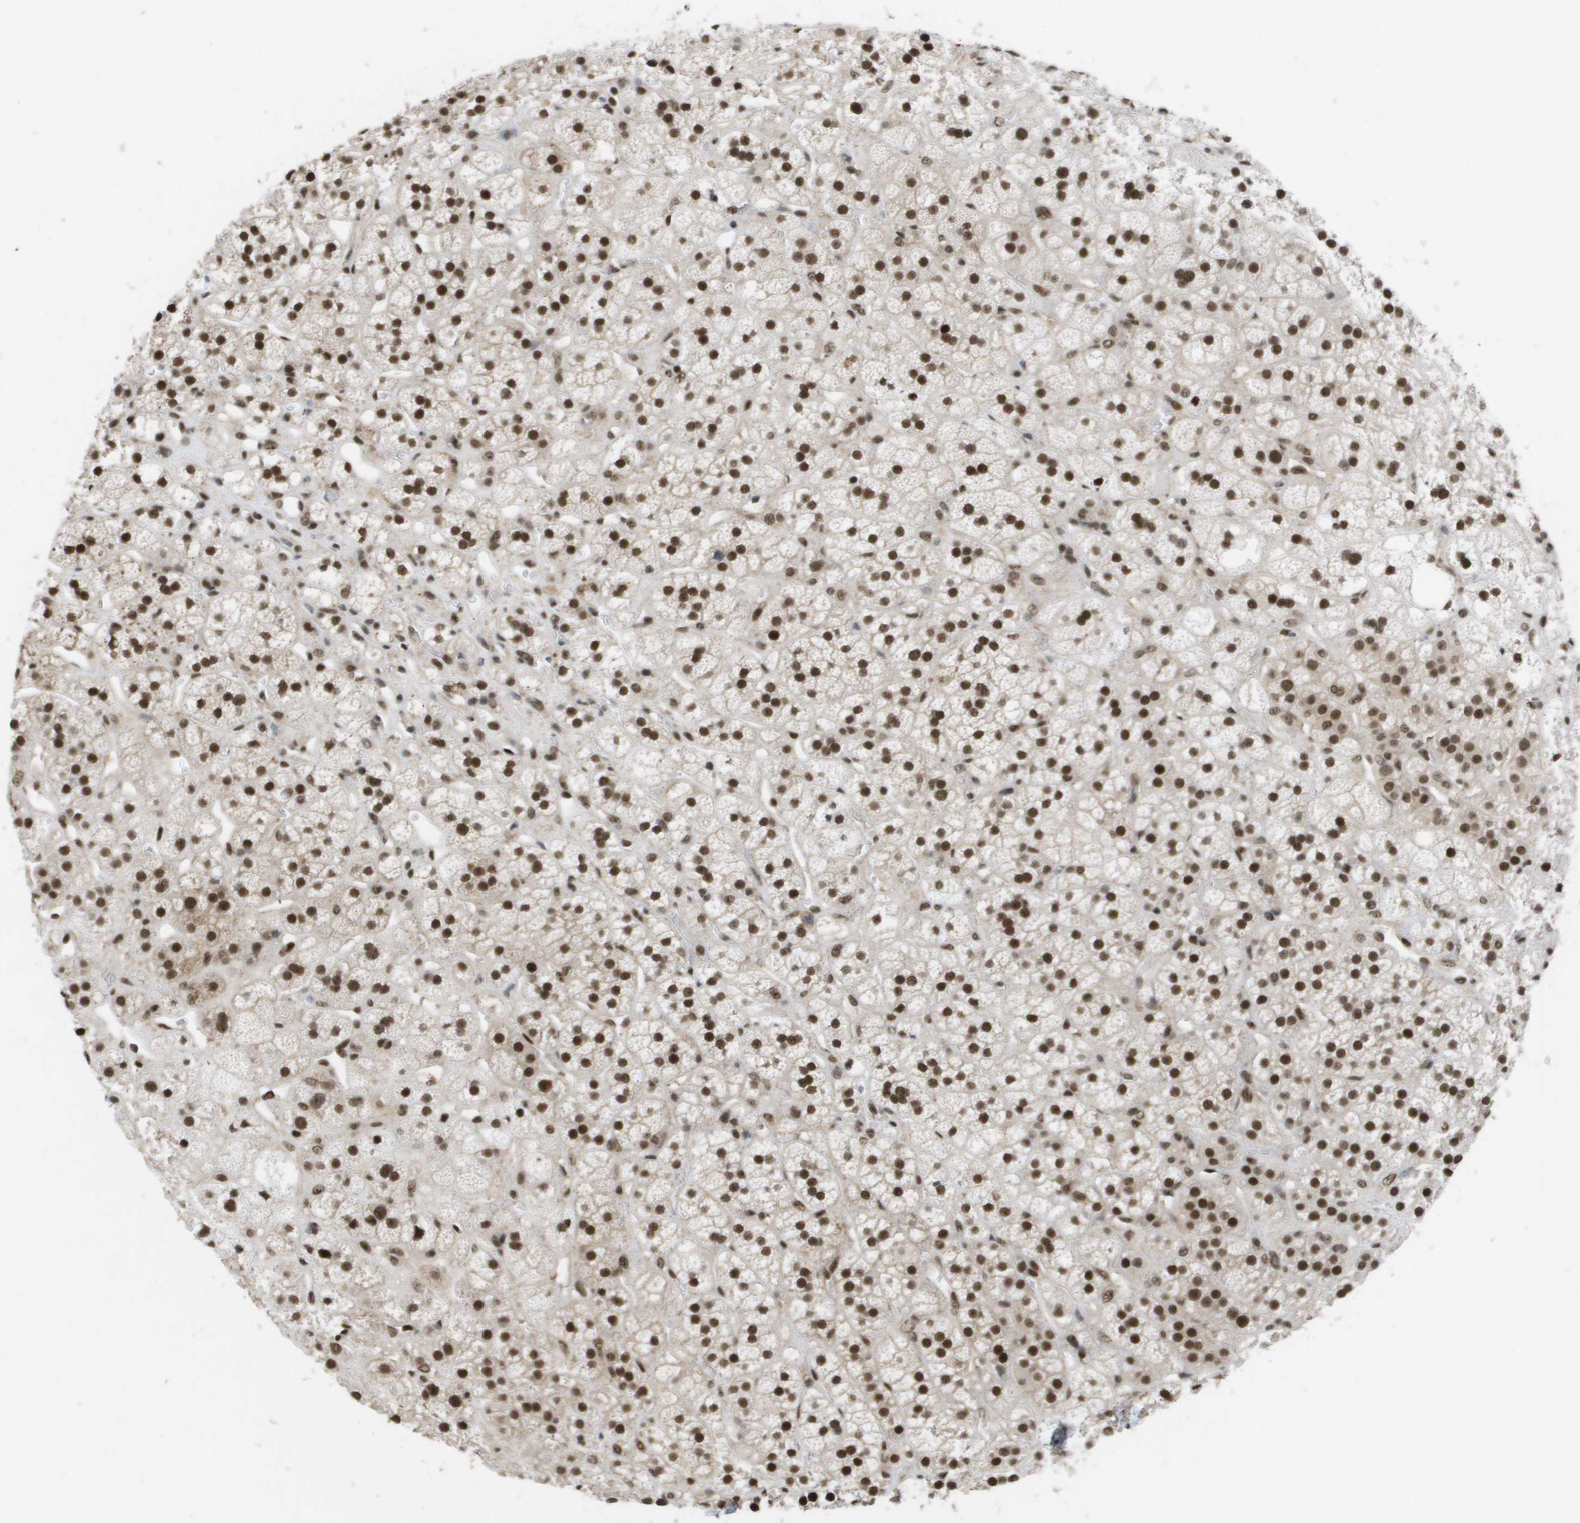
{"staining": {"intensity": "strong", "quantity": ">75%", "location": "nuclear"}, "tissue": "adrenal gland", "cell_type": "Glandular cells", "image_type": "normal", "snomed": [{"axis": "morphology", "description": "Normal tissue, NOS"}, {"axis": "topography", "description": "Adrenal gland"}], "caption": "Immunohistochemistry photomicrograph of normal adrenal gland: adrenal gland stained using IHC shows high levels of strong protein expression localized specifically in the nuclear of glandular cells, appearing as a nuclear brown color.", "gene": "CDT1", "patient": {"sex": "male", "age": 56}}